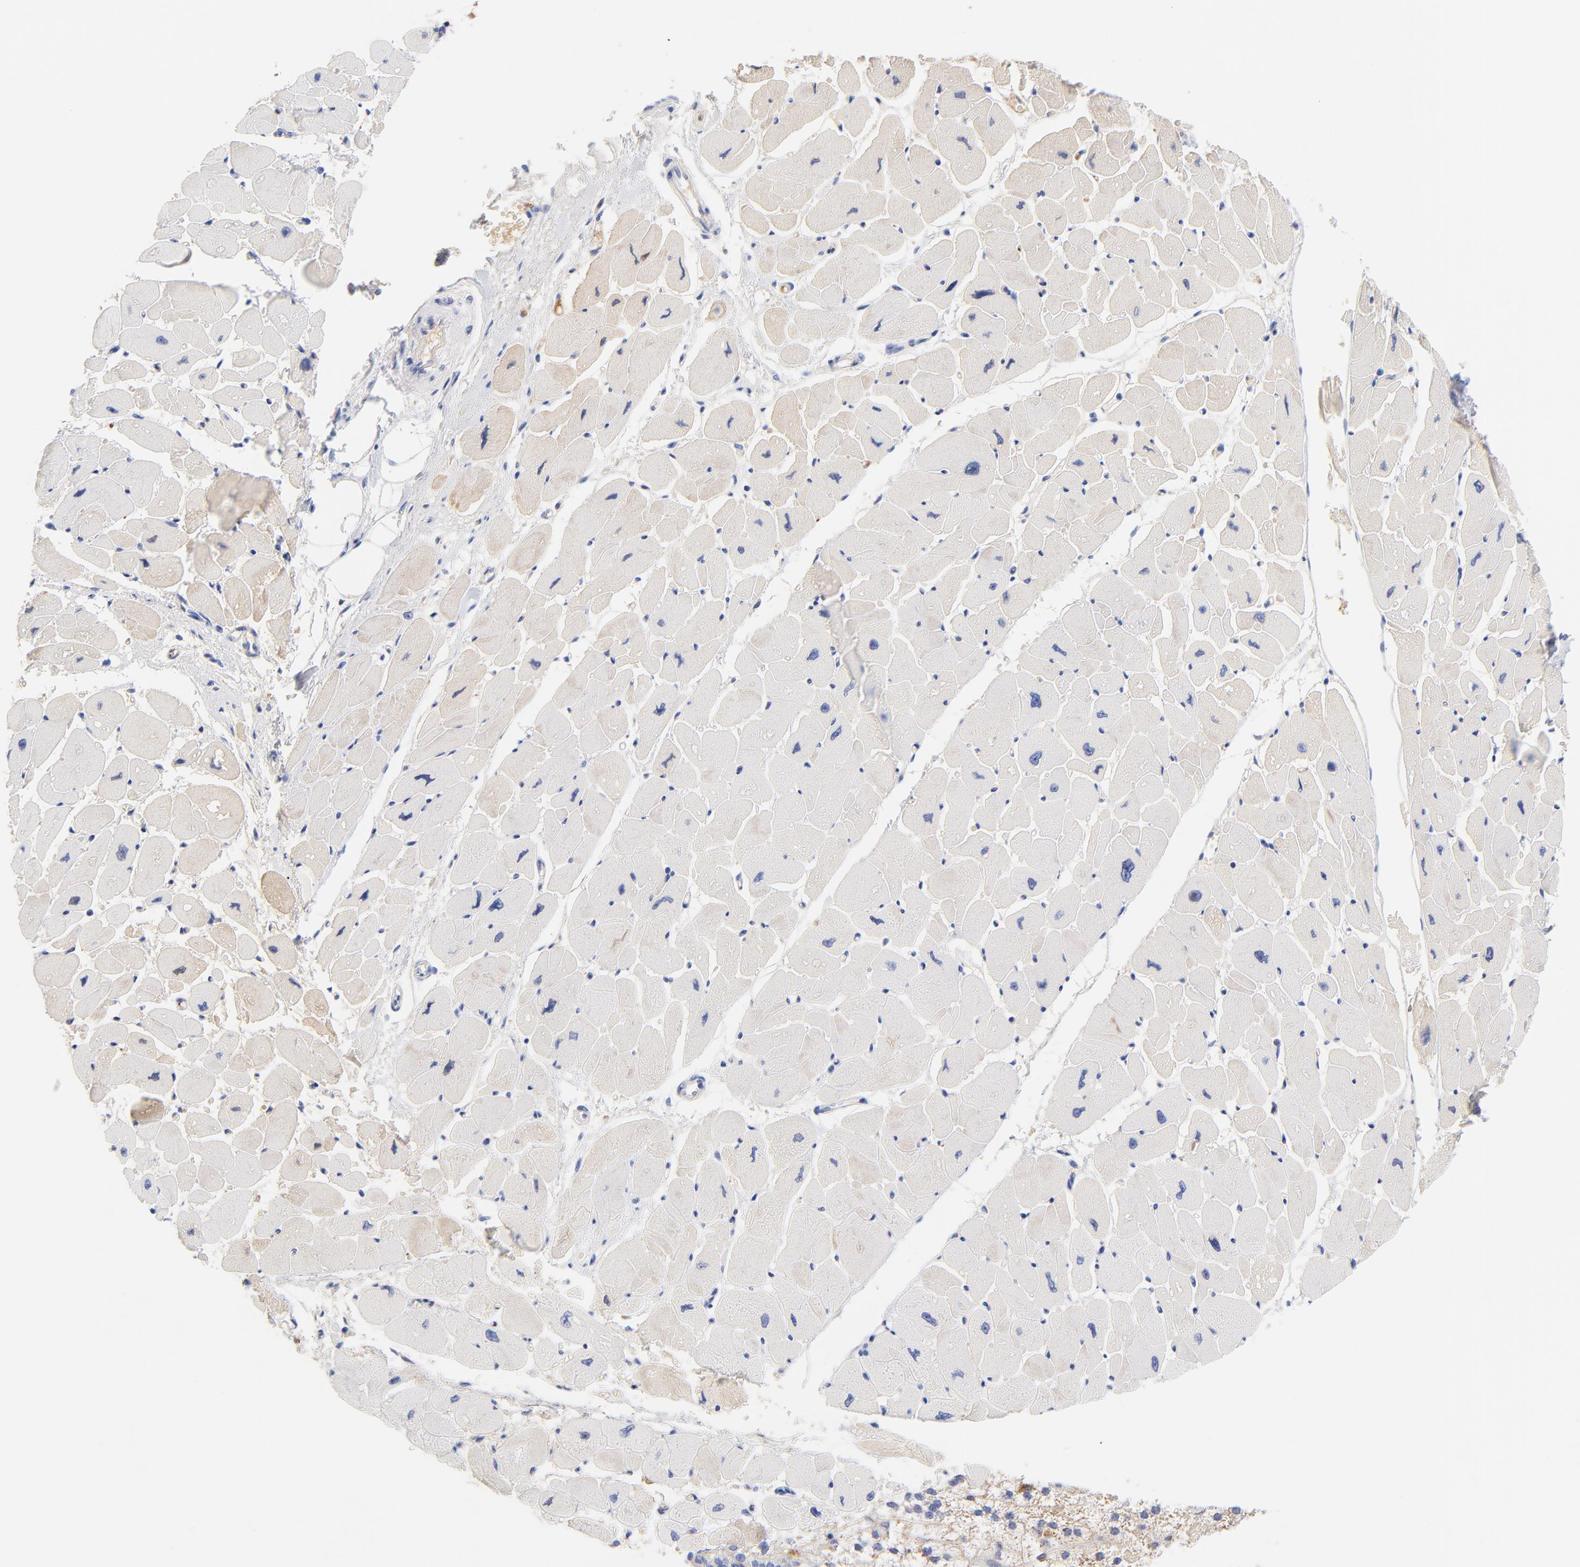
{"staining": {"intensity": "negative", "quantity": "none", "location": "none"}, "tissue": "heart muscle", "cell_type": "Cardiomyocytes", "image_type": "normal", "snomed": [{"axis": "morphology", "description": "Normal tissue, NOS"}, {"axis": "topography", "description": "Heart"}], "caption": "Immunohistochemical staining of benign heart muscle reveals no significant staining in cardiomyocytes.", "gene": "IGLV3", "patient": {"sex": "female", "age": 54}}